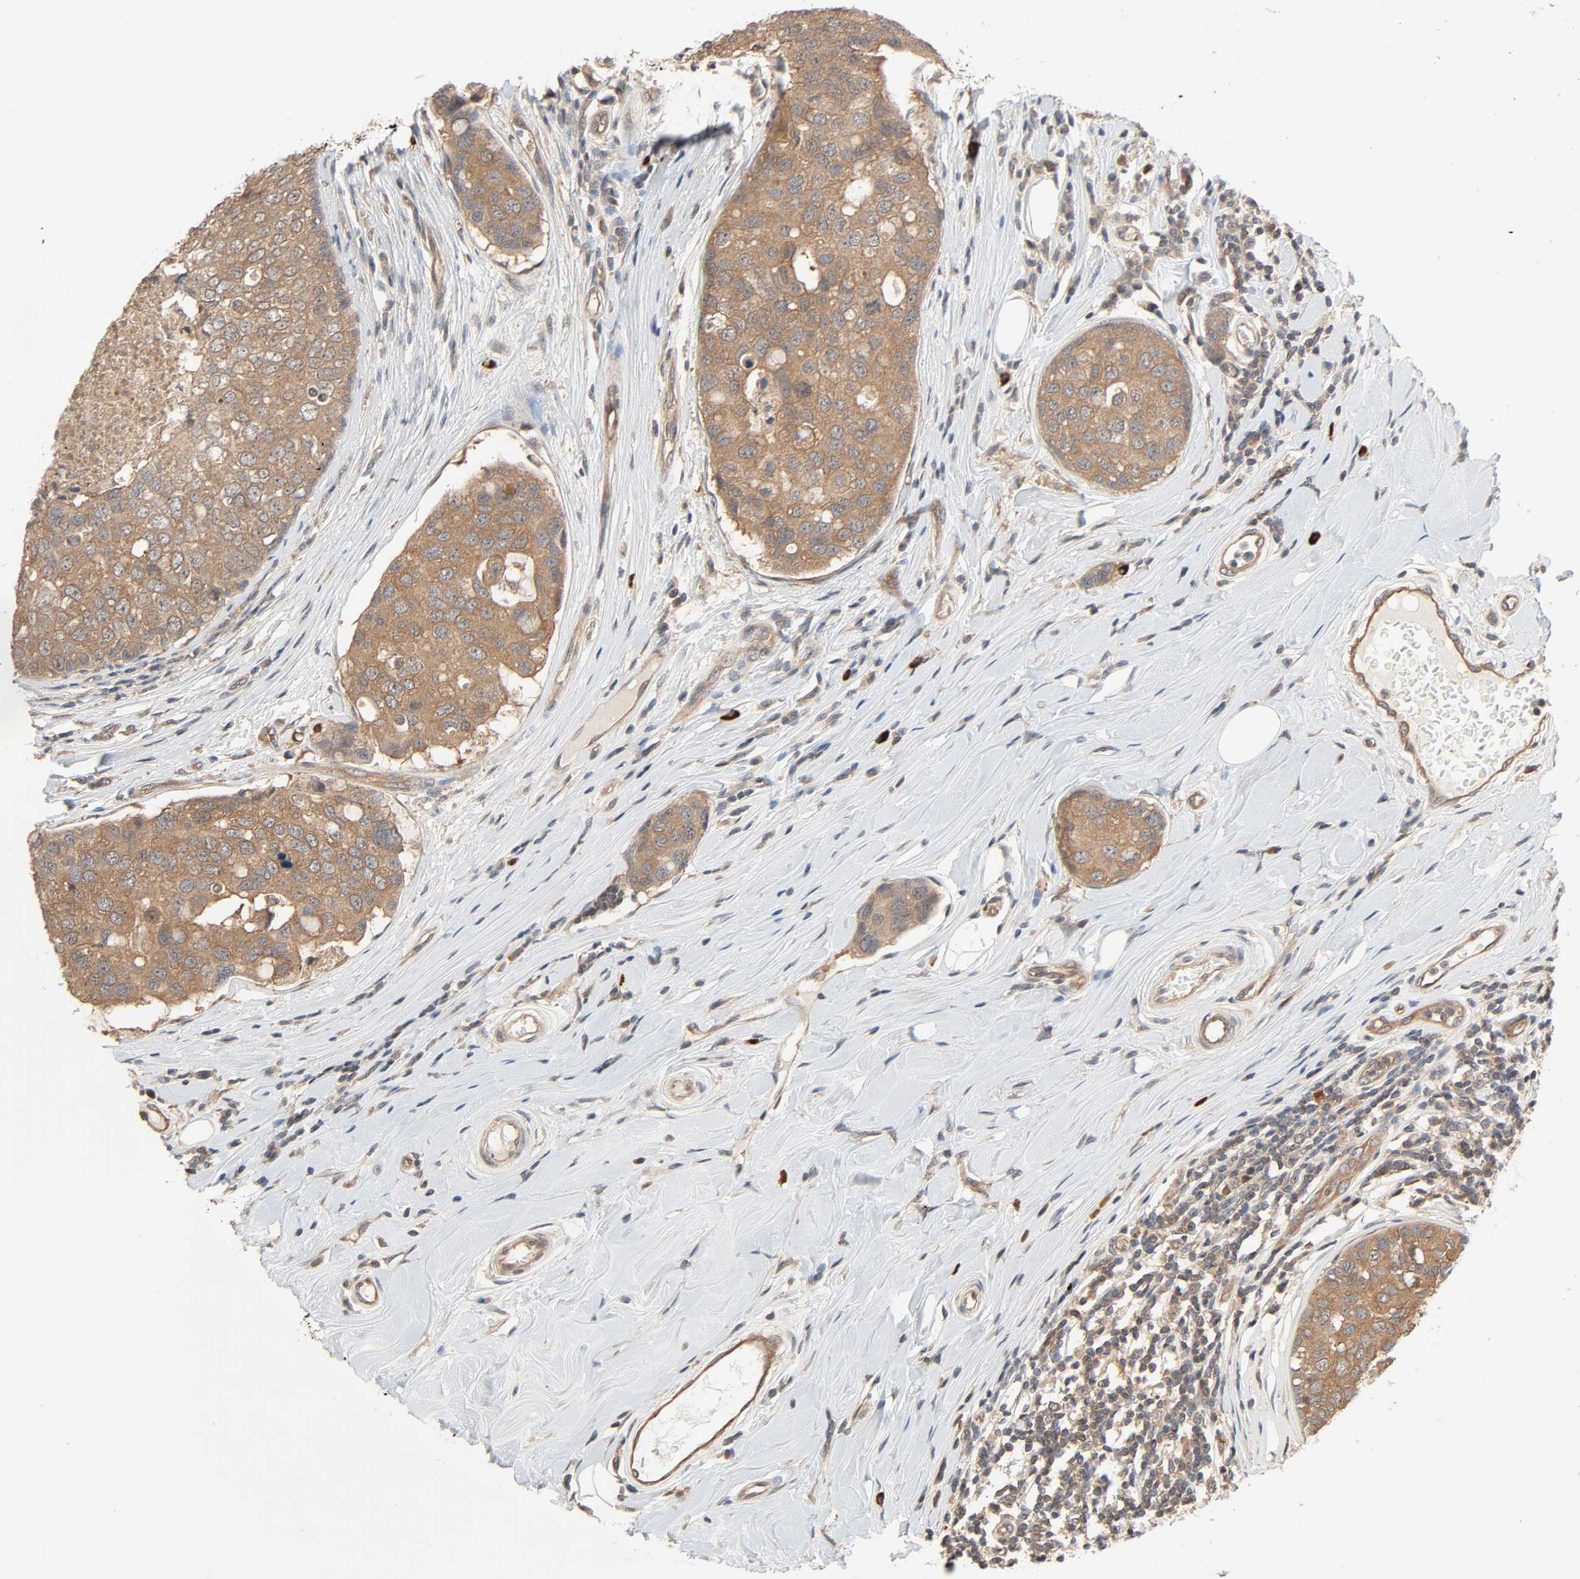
{"staining": {"intensity": "moderate", "quantity": ">75%", "location": "cytoplasmic/membranous"}, "tissue": "breast cancer", "cell_type": "Tumor cells", "image_type": "cancer", "snomed": [{"axis": "morphology", "description": "Duct carcinoma"}, {"axis": "topography", "description": "Breast"}], "caption": "Breast cancer (intraductal carcinoma) stained for a protein reveals moderate cytoplasmic/membranous positivity in tumor cells. (DAB IHC with brightfield microscopy, high magnification).", "gene": "PPP2R1B", "patient": {"sex": "female", "age": 27}}